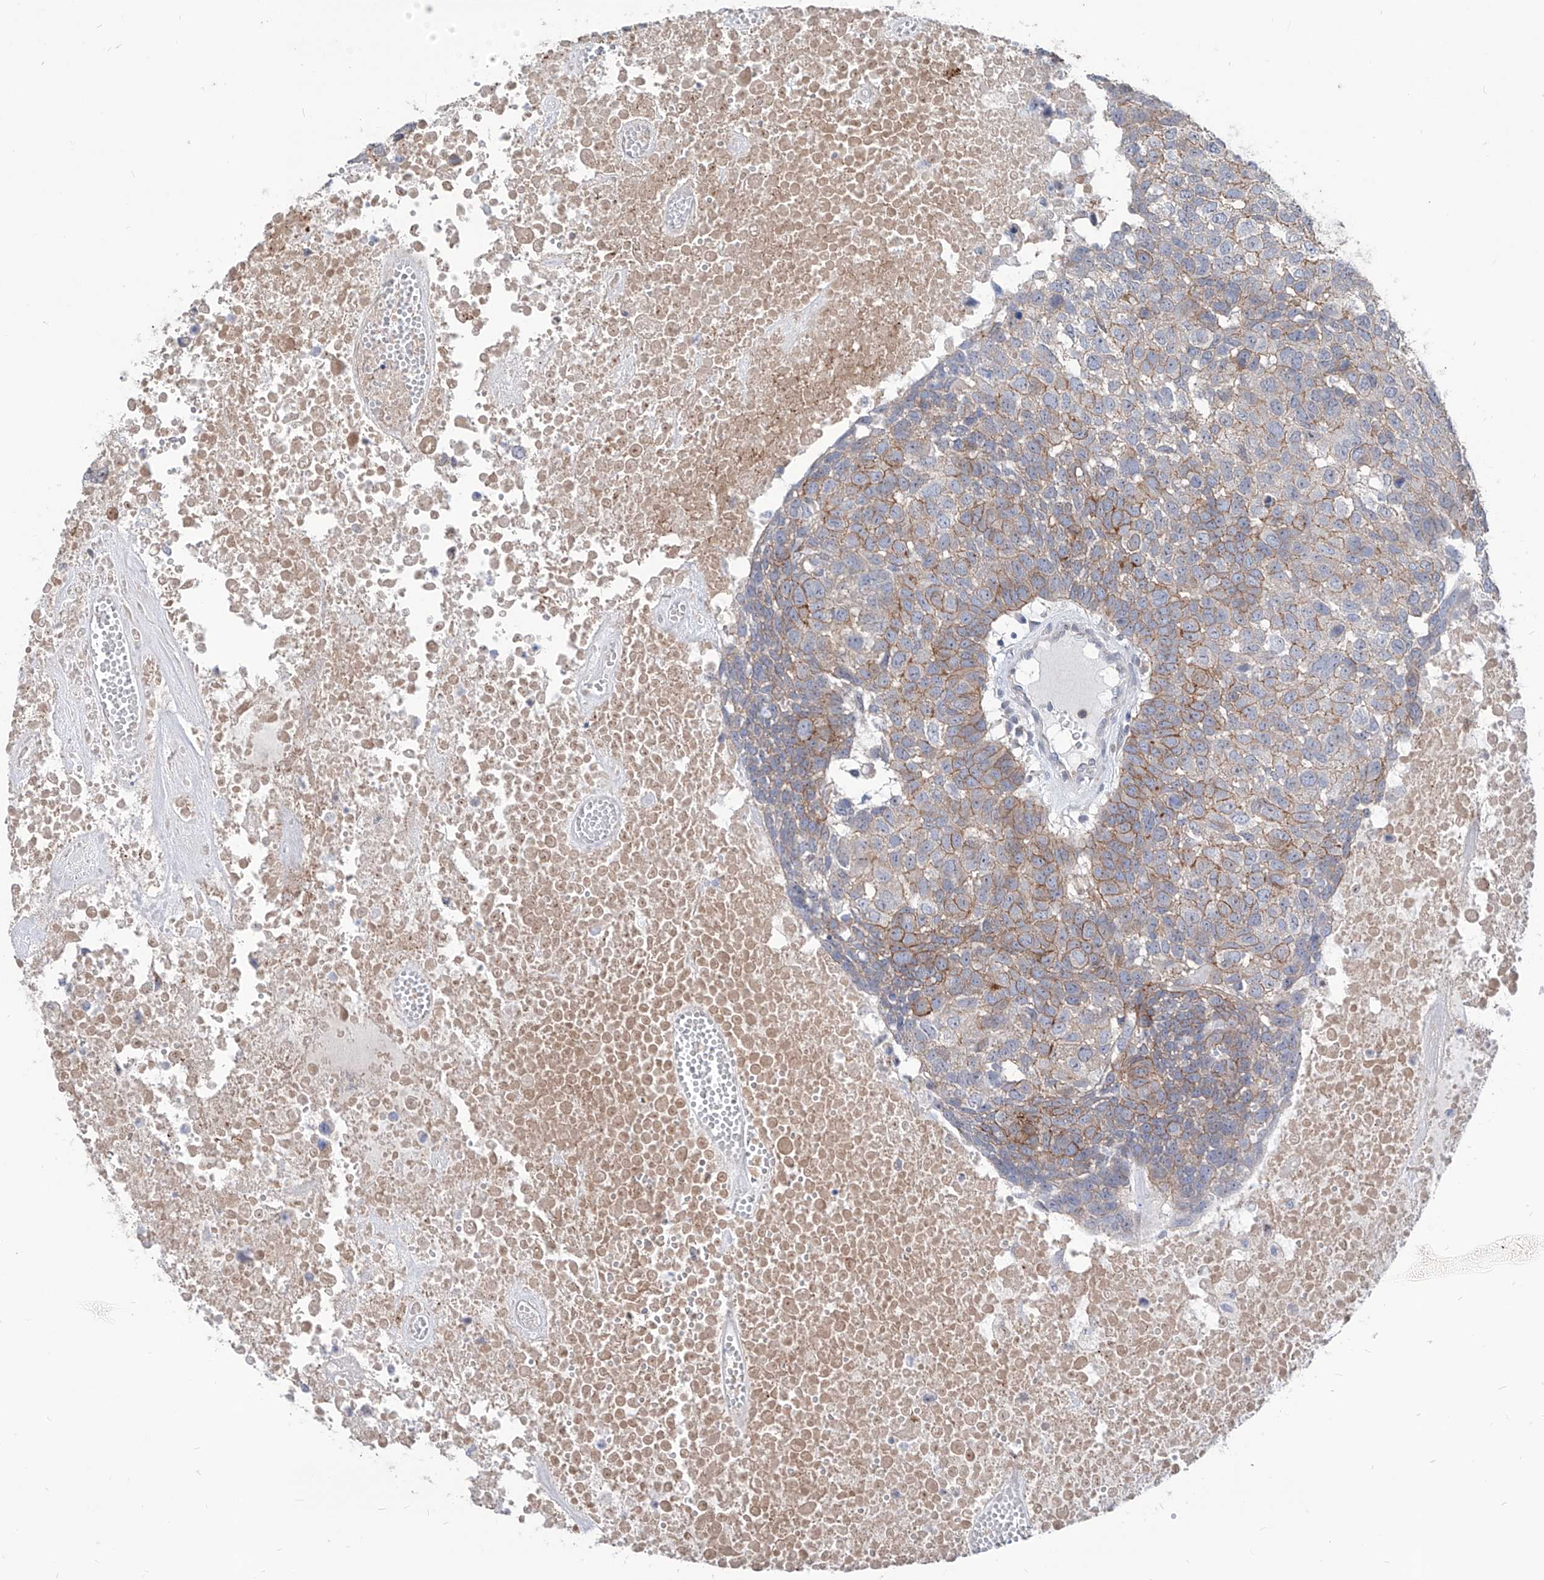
{"staining": {"intensity": "moderate", "quantity": ">75%", "location": "cytoplasmic/membranous"}, "tissue": "head and neck cancer", "cell_type": "Tumor cells", "image_type": "cancer", "snomed": [{"axis": "morphology", "description": "Squamous cell carcinoma, NOS"}, {"axis": "topography", "description": "Head-Neck"}], "caption": "Squamous cell carcinoma (head and neck) was stained to show a protein in brown. There is medium levels of moderate cytoplasmic/membranous staining in approximately >75% of tumor cells.", "gene": "AGPS", "patient": {"sex": "male", "age": 66}}